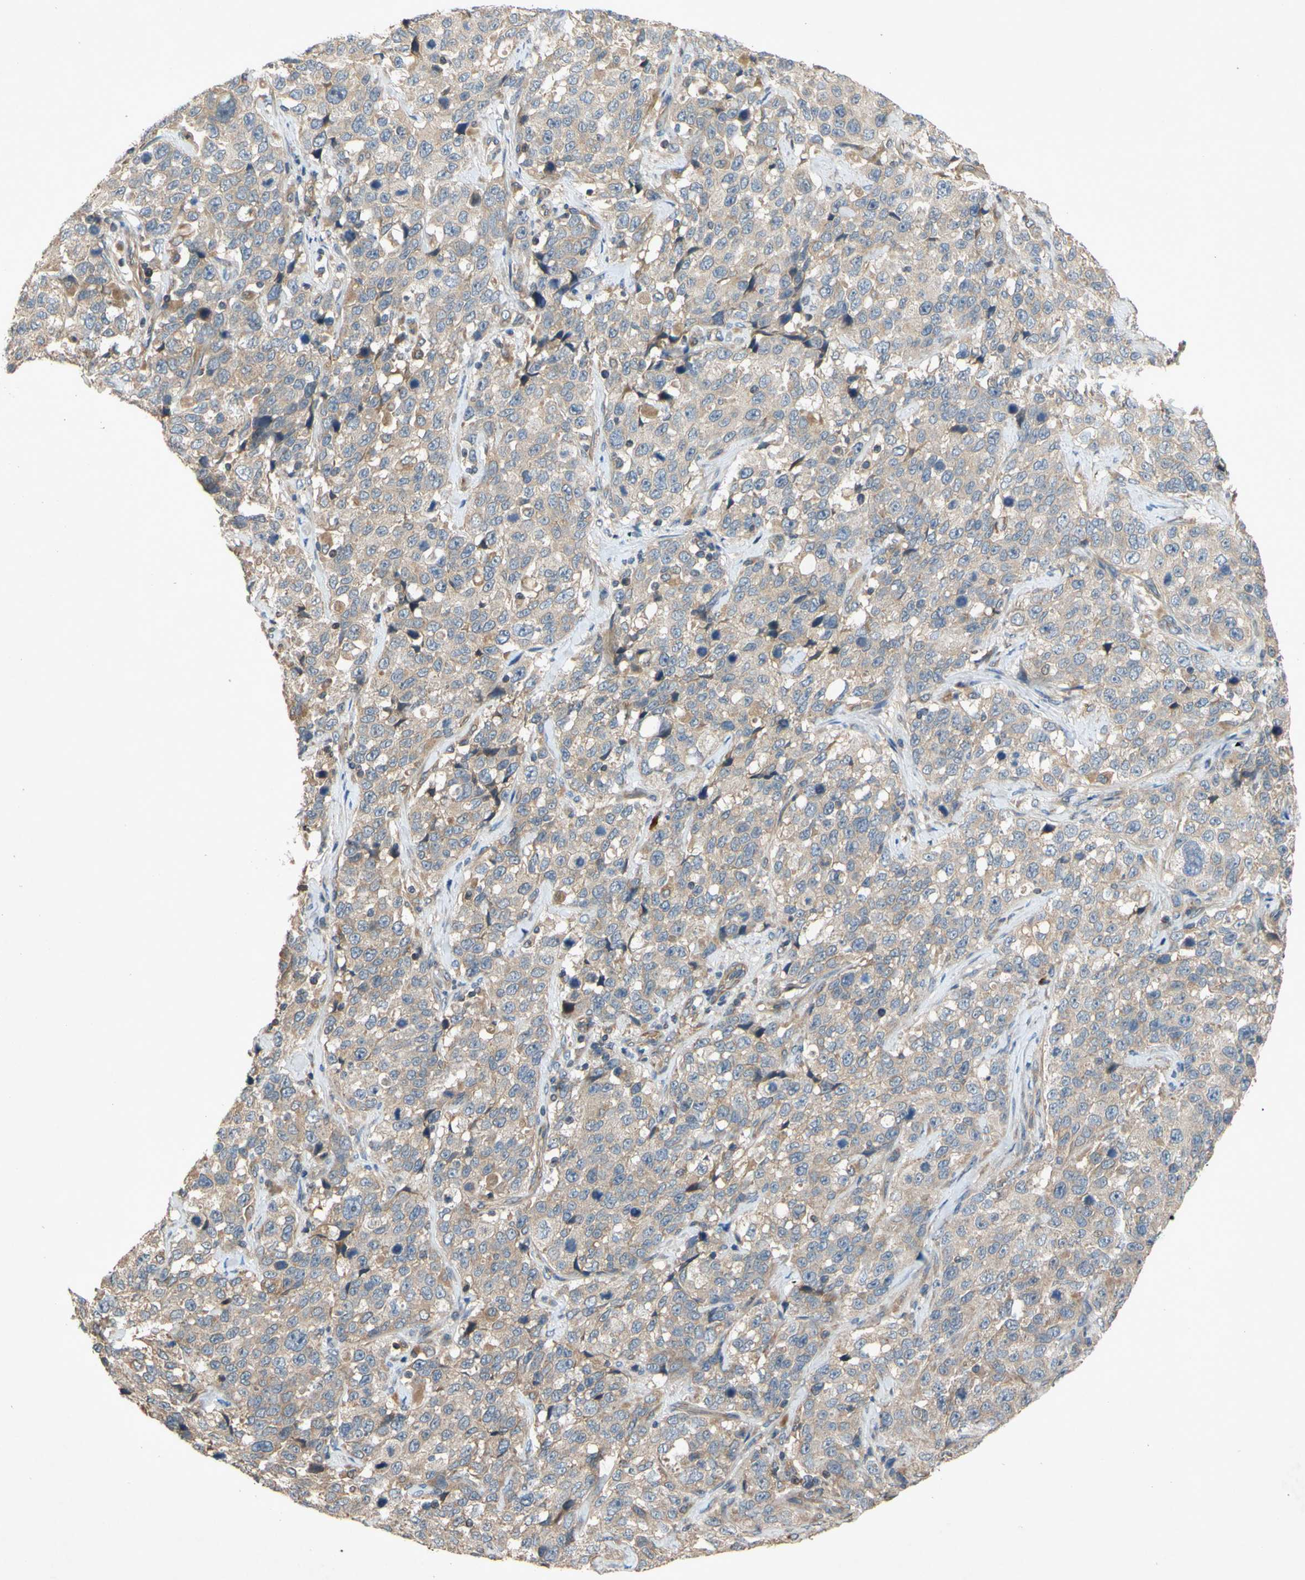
{"staining": {"intensity": "weak", "quantity": ">75%", "location": "cytoplasmic/membranous"}, "tissue": "stomach cancer", "cell_type": "Tumor cells", "image_type": "cancer", "snomed": [{"axis": "morphology", "description": "Normal tissue, NOS"}, {"axis": "morphology", "description": "Adenocarcinoma, NOS"}, {"axis": "topography", "description": "Stomach"}], "caption": "The photomicrograph demonstrates a brown stain indicating the presence of a protein in the cytoplasmic/membranous of tumor cells in adenocarcinoma (stomach). Ihc stains the protein of interest in brown and the nuclei are stained blue.", "gene": "PARD6A", "patient": {"sex": "male", "age": 48}}